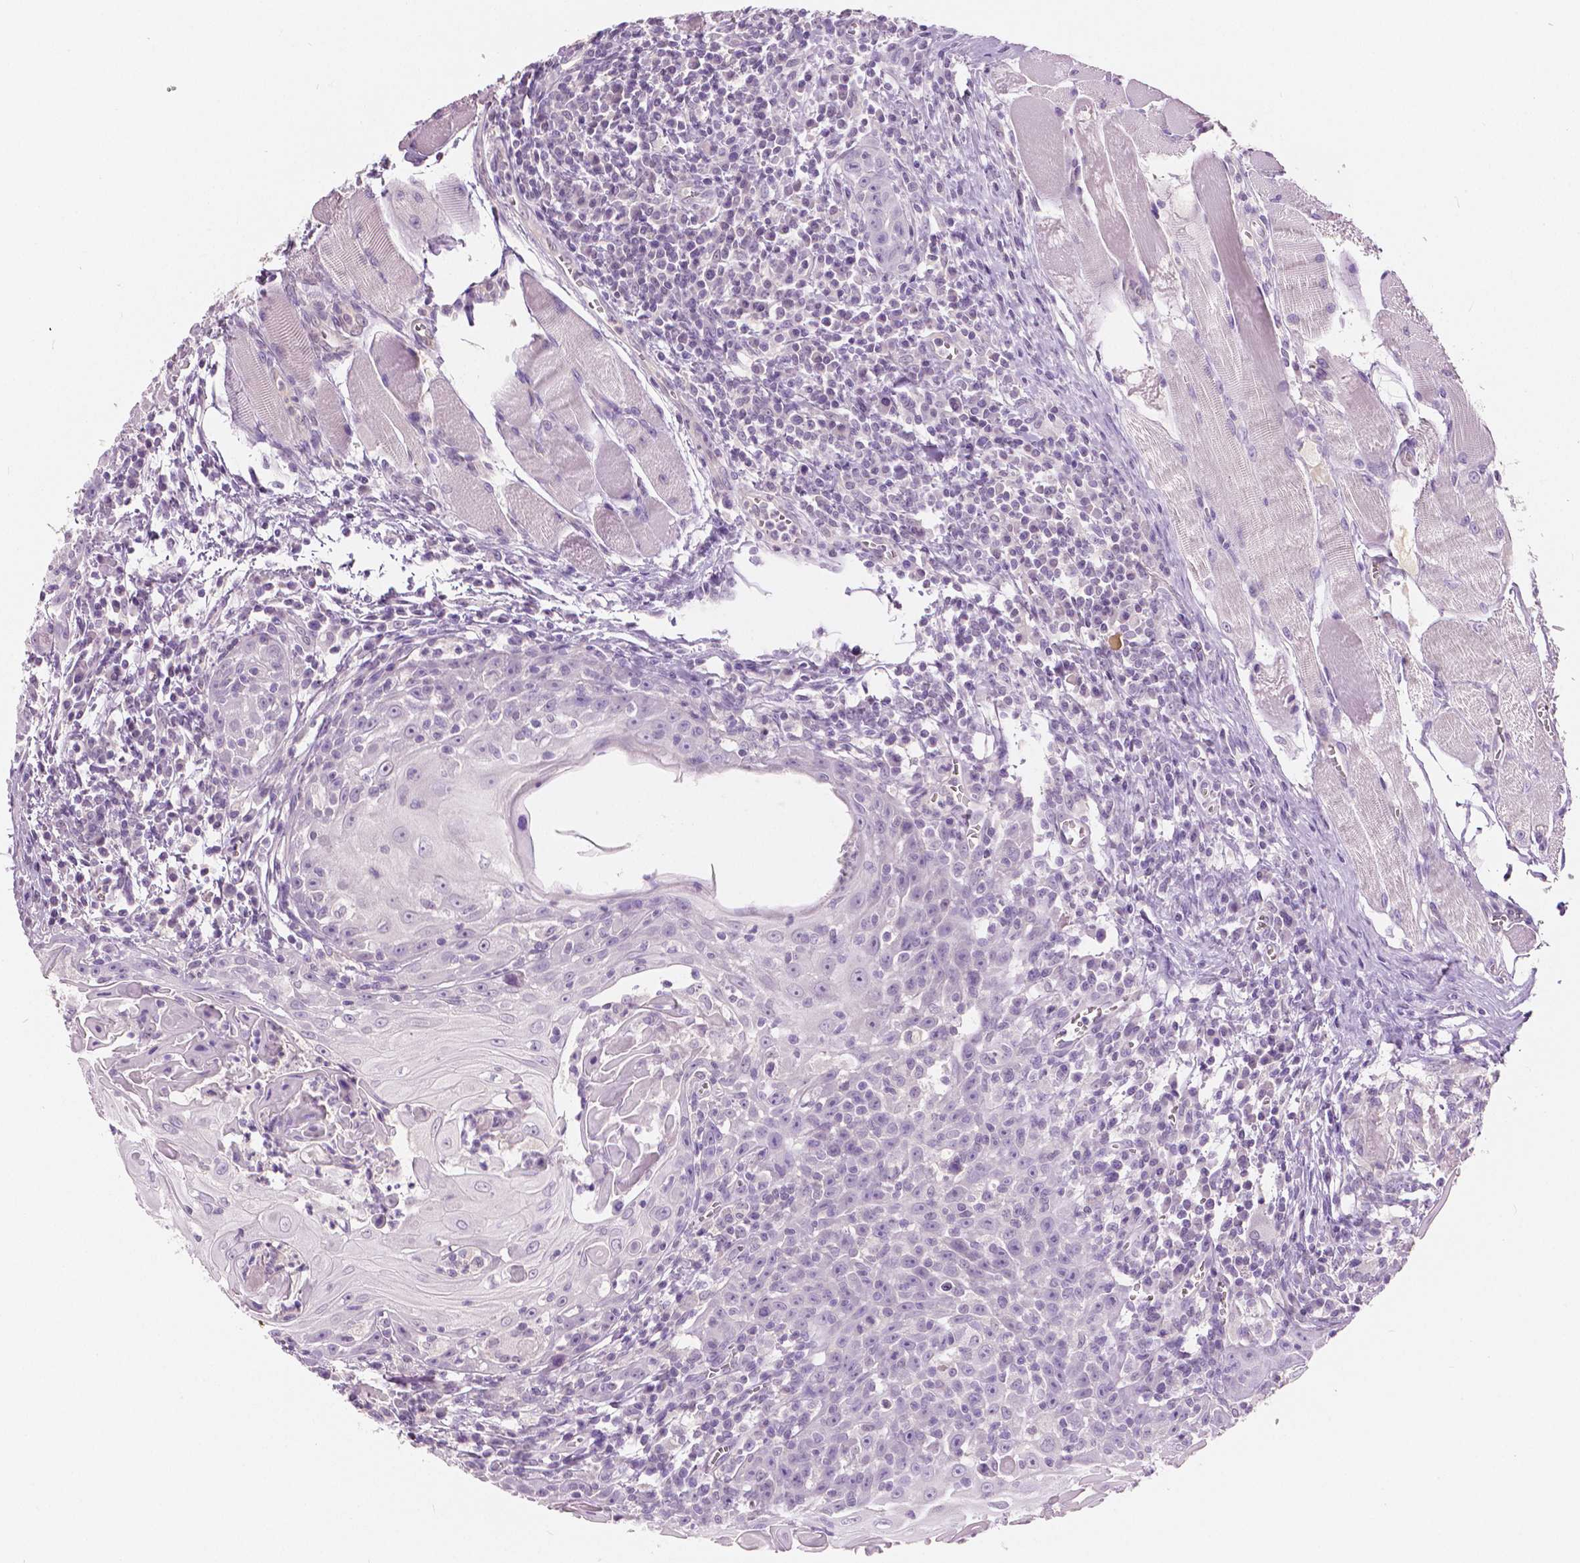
{"staining": {"intensity": "negative", "quantity": "none", "location": "none"}, "tissue": "head and neck cancer", "cell_type": "Tumor cells", "image_type": "cancer", "snomed": [{"axis": "morphology", "description": "Squamous cell carcinoma, NOS"}, {"axis": "topography", "description": "Head-Neck"}], "caption": "An IHC photomicrograph of head and neck squamous cell carcinoma is shown. There is no staining in tumor cells of head and neck squamous cell carcinoma.", "gene": "TKFC", "patient": {"sex": "male", "age": 52}}